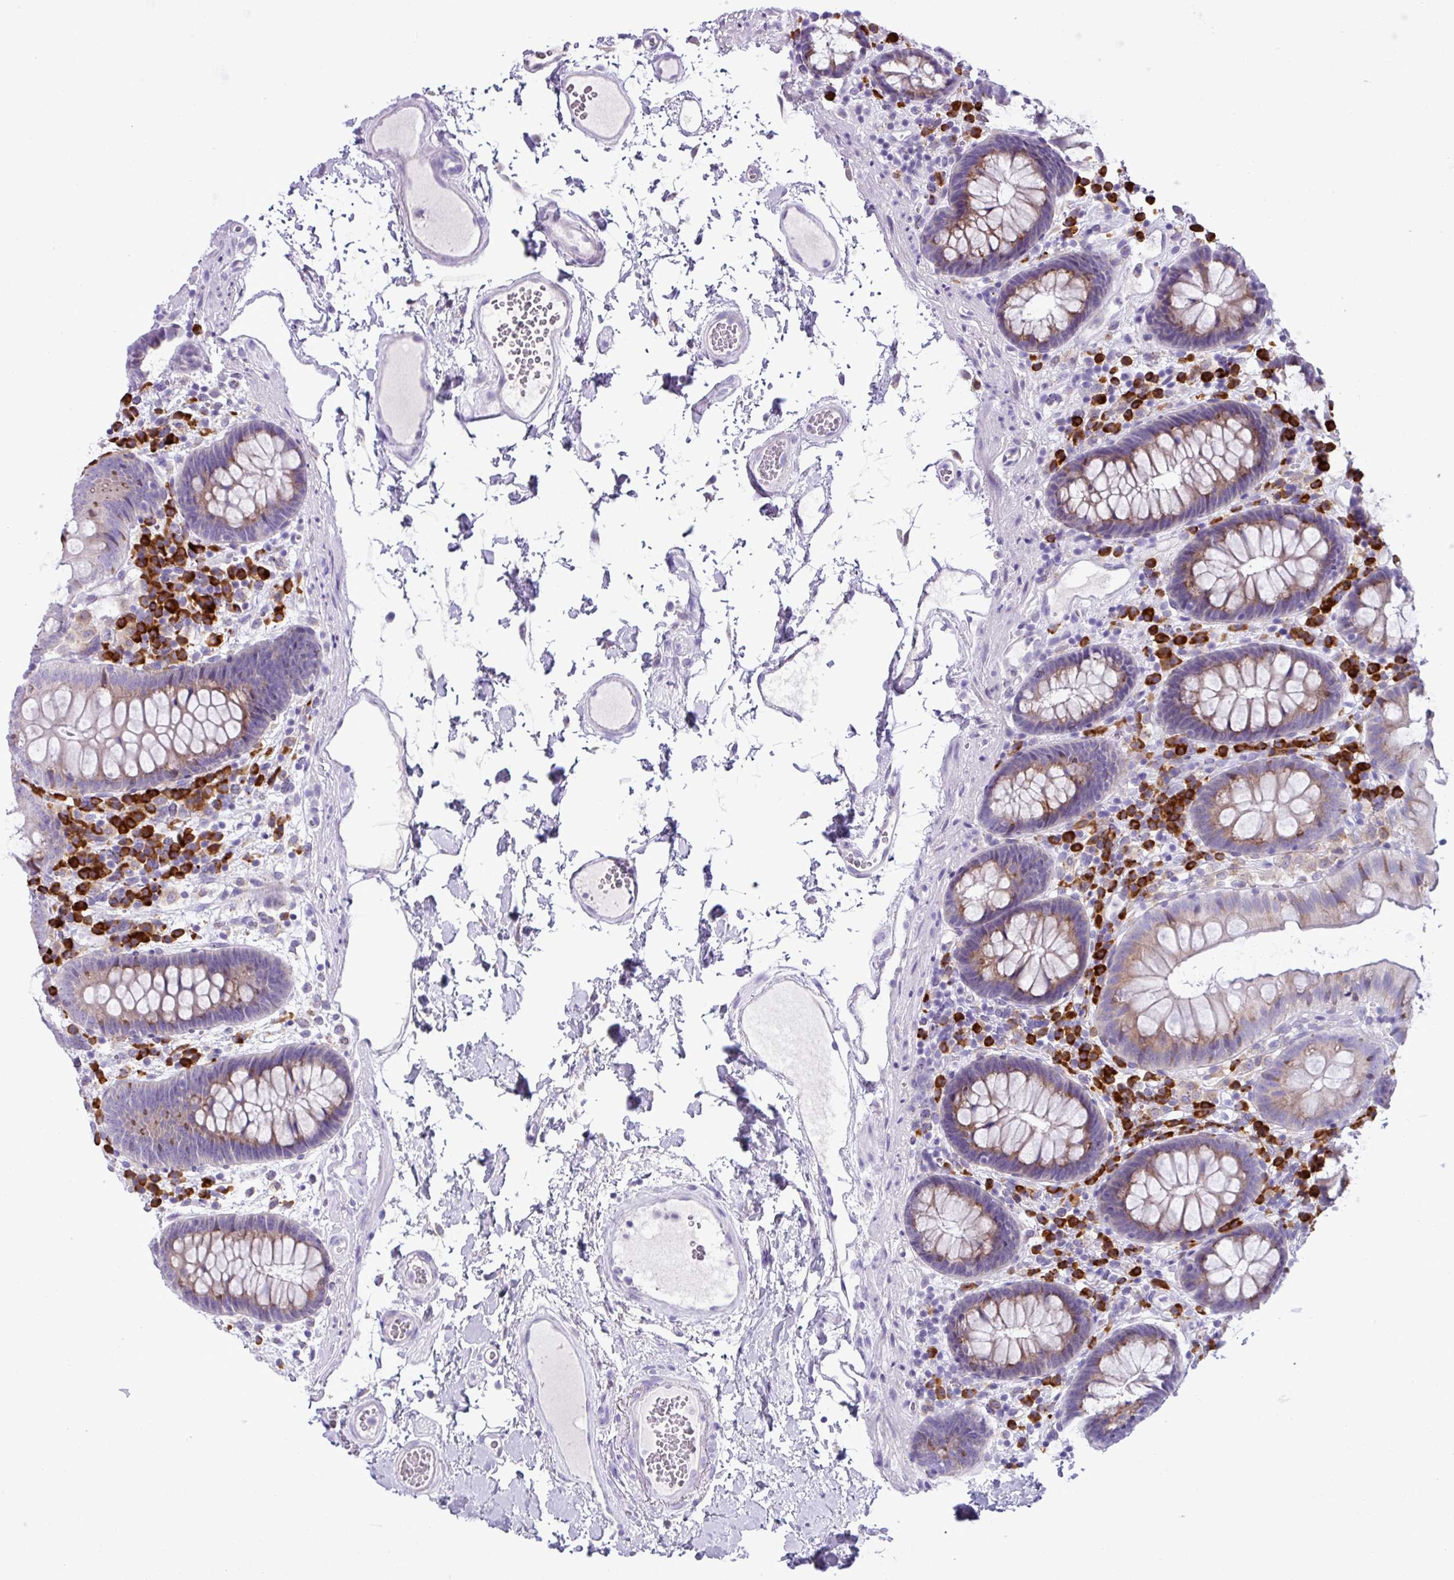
{"staining": {"intensity": "negative", "quantity": "none", "location": "none"}, "tissue": "colon", "cell_type": "Endothelial cells", "image_type": "normal", "snomed": [{"axis": "morphology", "description": "Normal tissue, NOS"}, {"axis": "topography", "description": "Colon"}], "caption": "Photomicrograph shows no significant protein expression in endothelial cells of unremarkable colon.", "gene": "RGS21", "patient": {"sex": "male", "age": 84}}